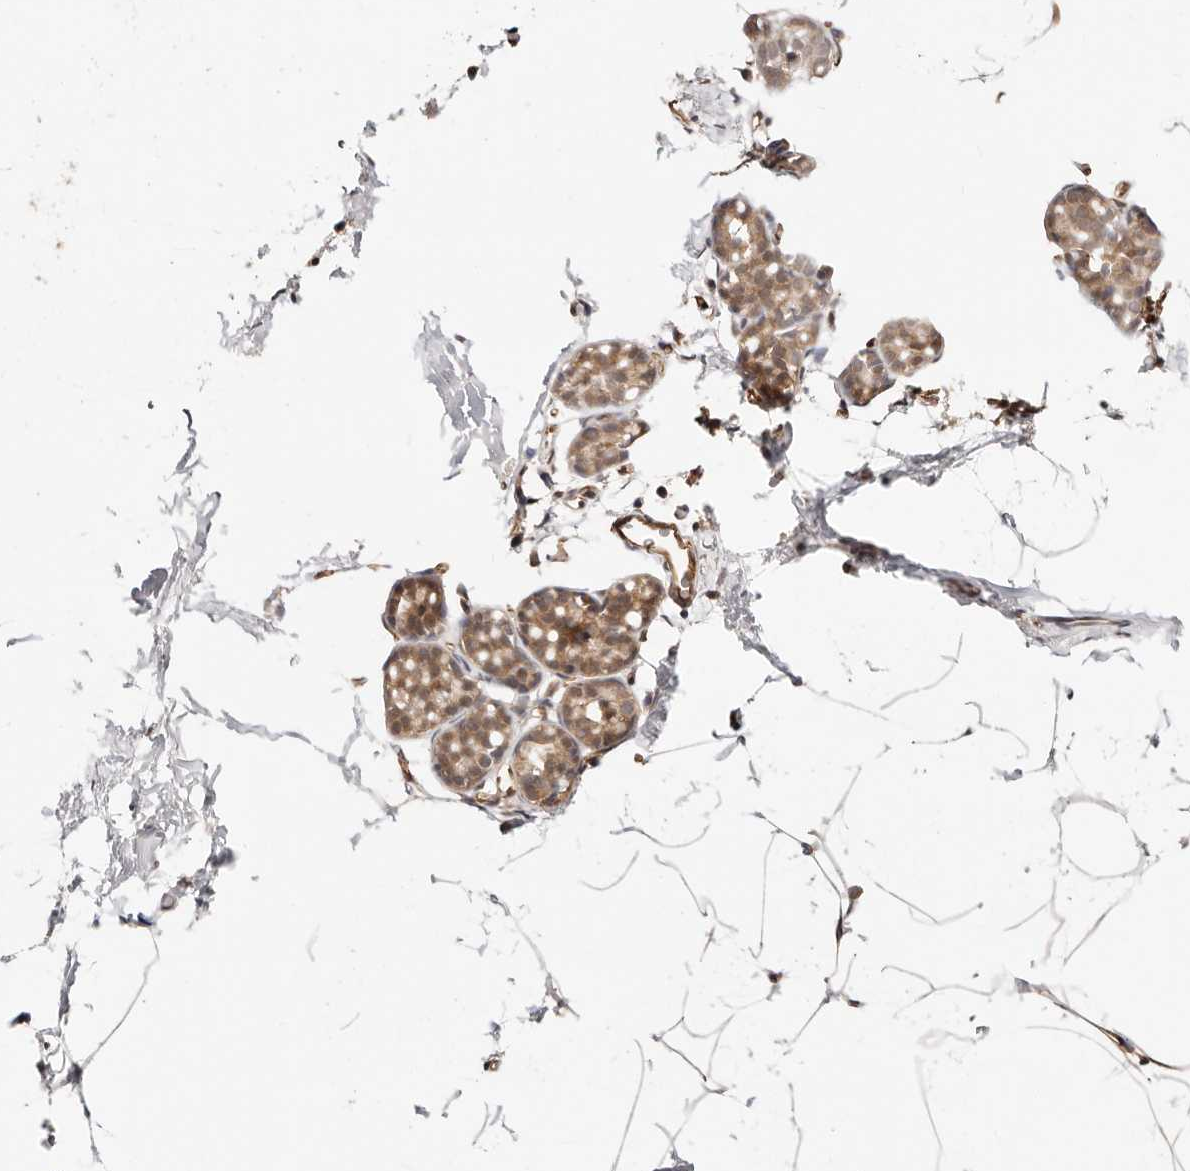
{"staining": {"intensity": "weak", "quantity": ">75%", "location": "cytoplasmic/membranous"}, "tissue": "breast", "cell_type": "Adipocytes", "image_type": "normal", "snomed": [{"axis": "morphology", "description": "Normal tissue, NOS"}, {"axis": "topography", "description": "Breast"}], "caption": "Immunohistochemical staining of normal human breast shows low levels of weak cytoplasmic/membranous expression in about >75% of adipocytes. (brown staining indicates protein expression, while blue staining denotes nuclei).", "gene": "STAT5A", "patient": {"sex": "female", "age": 62}}